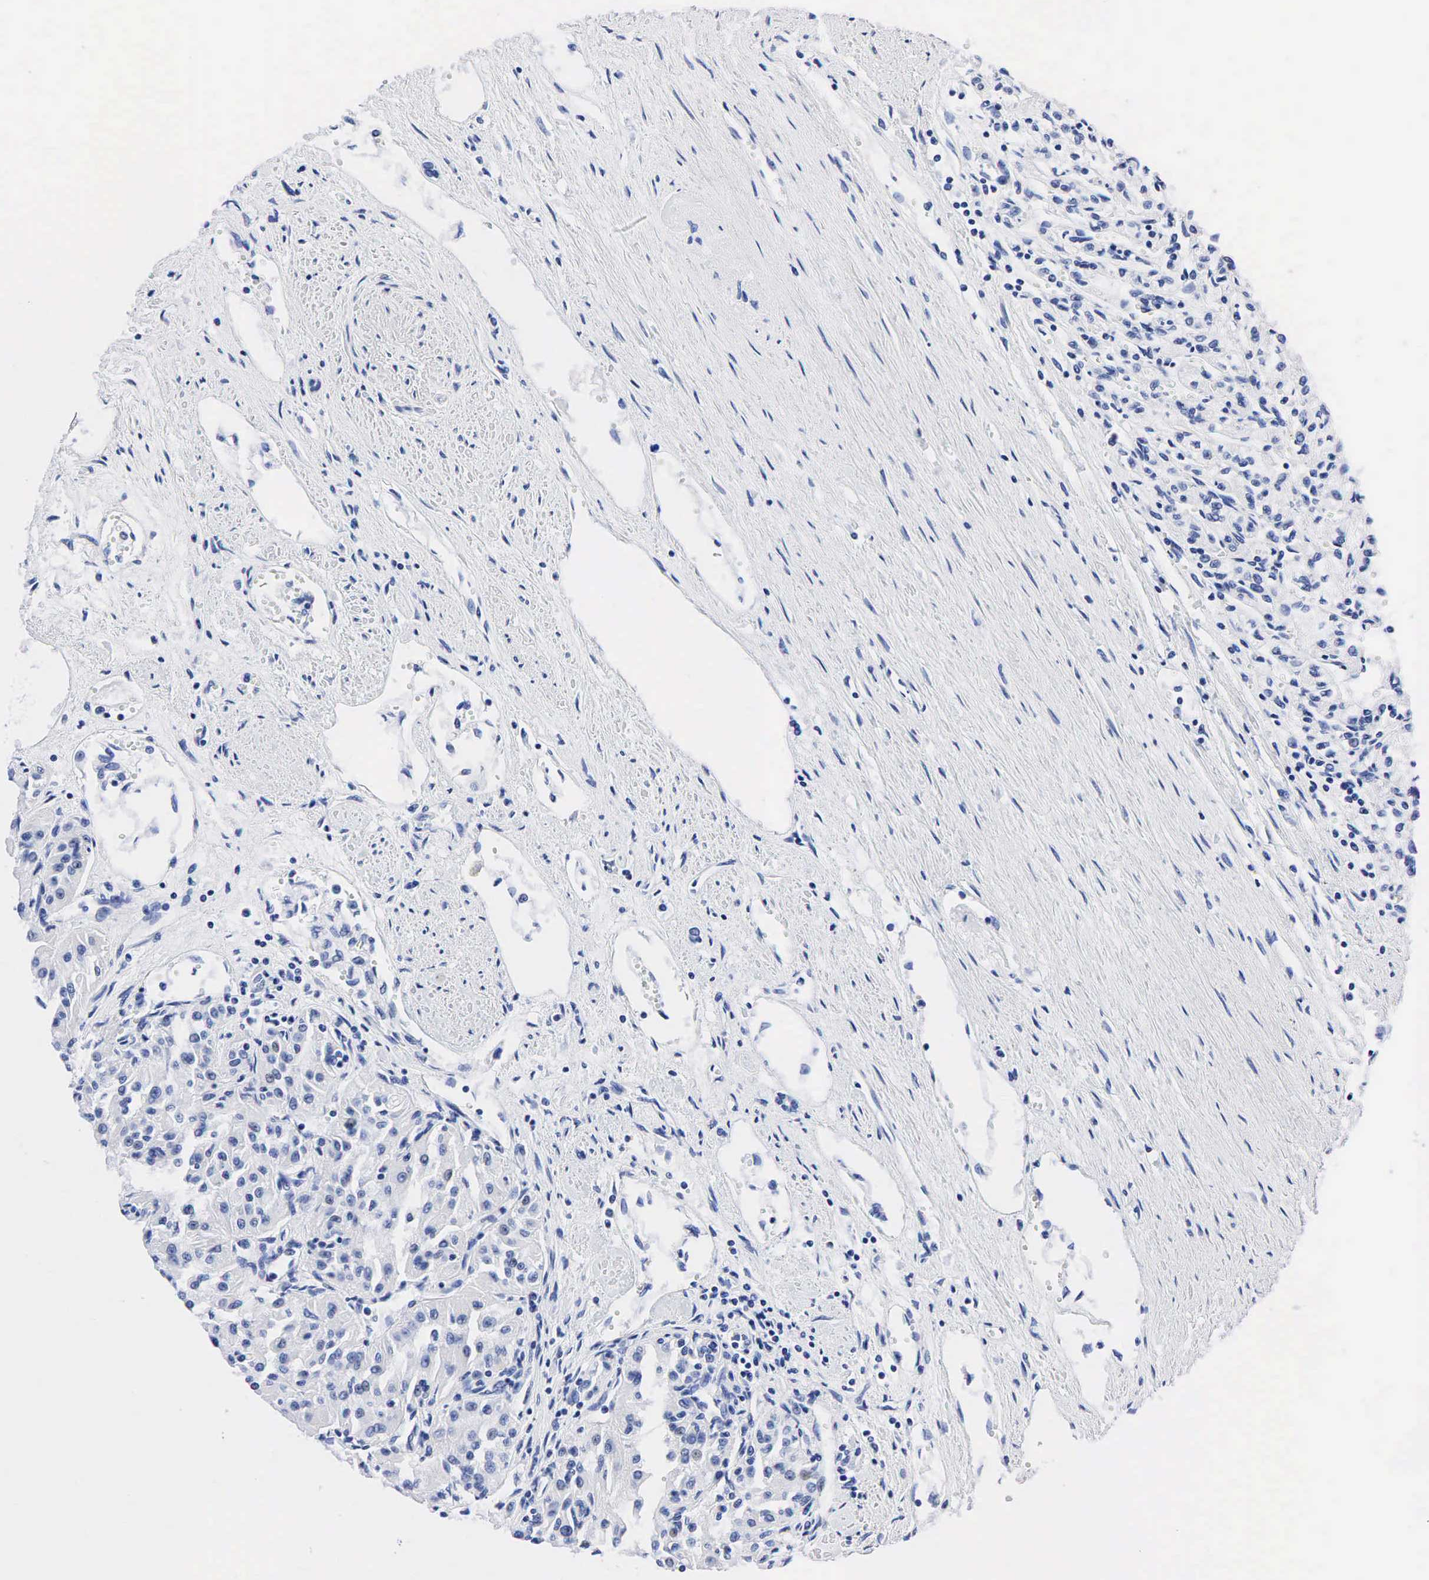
{"staining": {"intensity": "negative", "quantity": "none", "location": "none"}, "tissue": "renal cancer", "cell_type": "Tumor cells", "image_type": "cancer", "snomed": [{"axis": "morphology", "description": "Adenocarcinoma, NOS"}, {"axis": "topography", "description": "Kidney"}], "caption": "Renal adenocarcinoma was stained to show a protein in brown. There is no significant staining in tumor cells.", "gene": "PTH", "patient": {"sex": "male", "age": 78}}